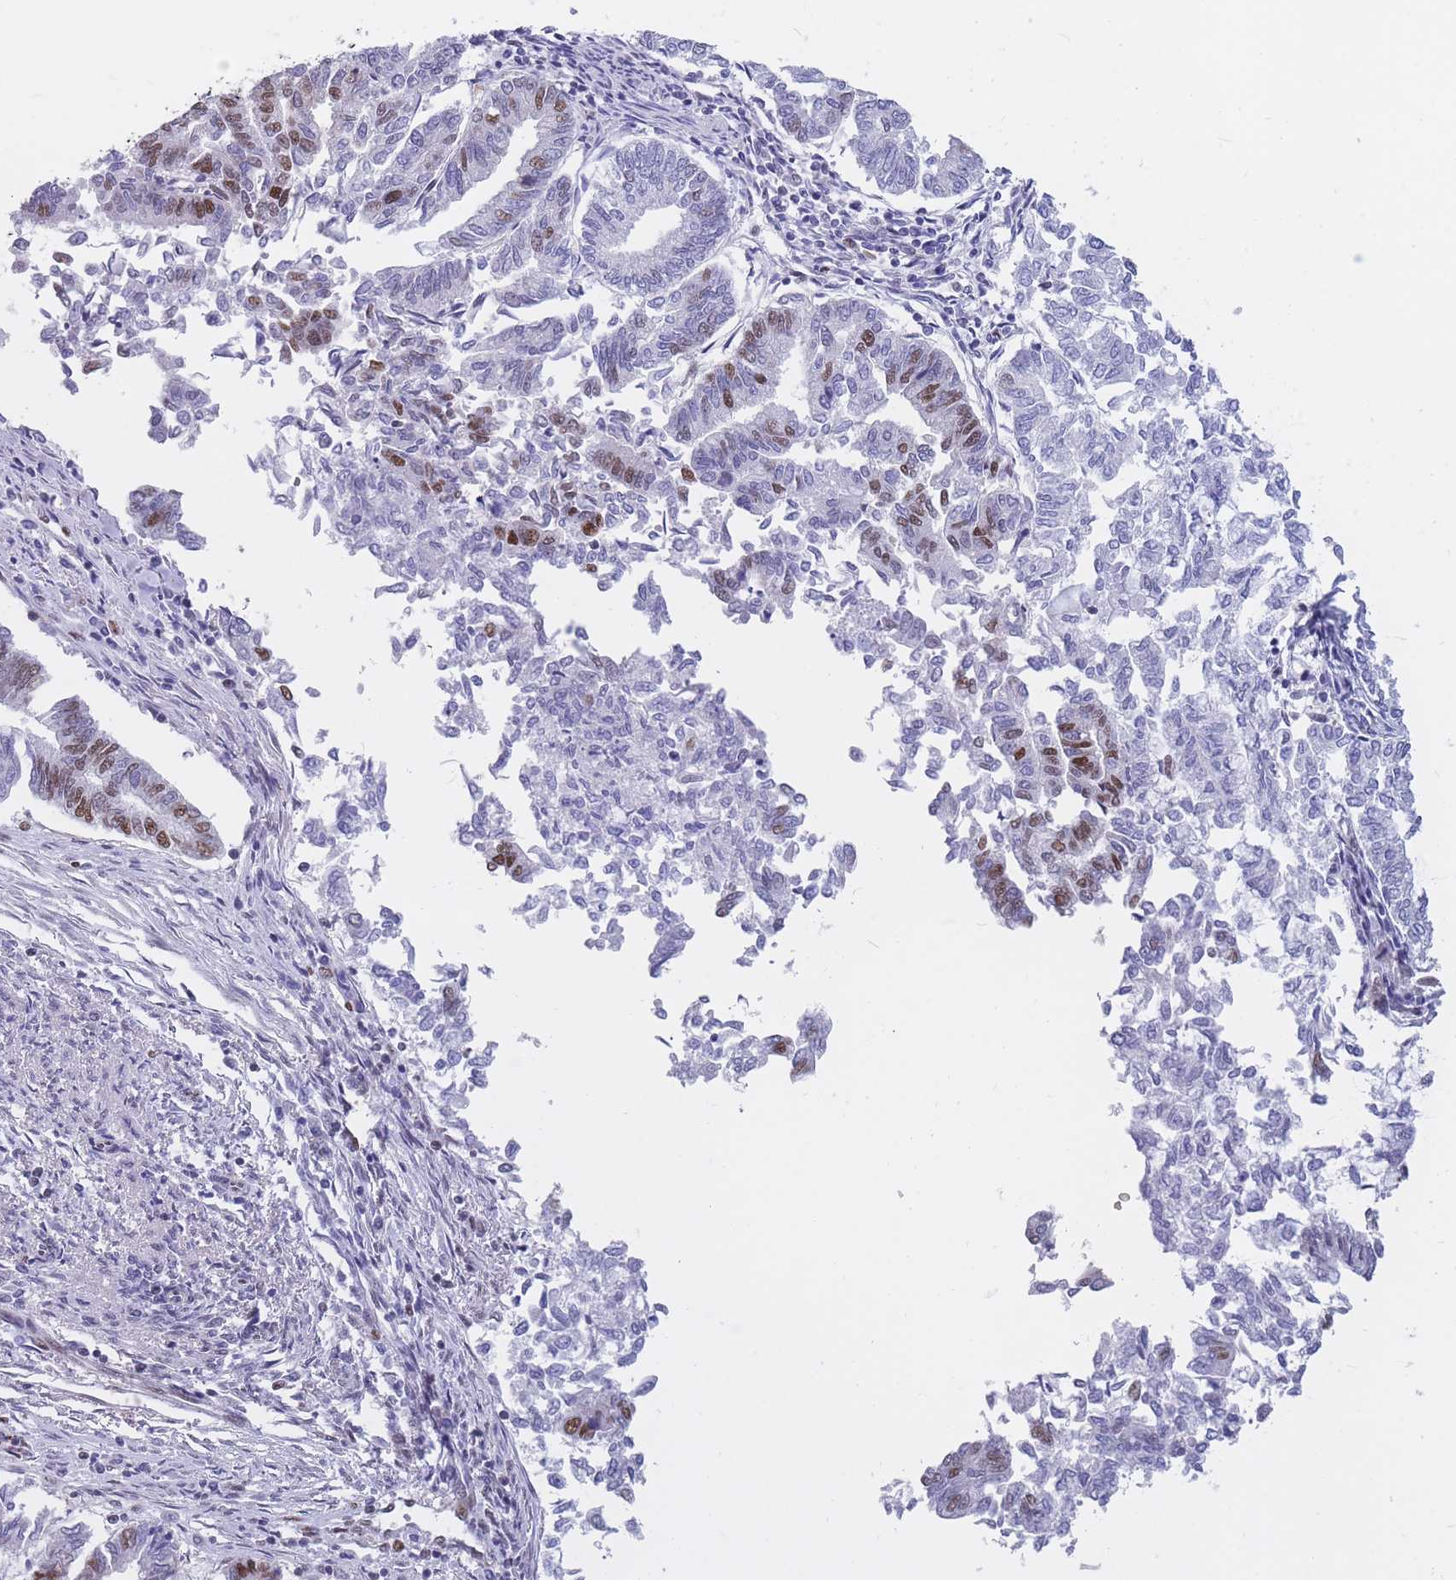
{"staining": {"intensity": "moderate", "quantity": "<25%", "location": "nuclear"}, "tissue": "endometrial cancer", "cell_type": "Tumor cells", "image_type": "cancer", "snomed": [{"axis": "morphology", "description": "Adenocarcinoma, NOS"}, {"axis": "topography", "description": "Endometrium"}], "caption": "There is low levels of moderate nuclear positivity in tumor cells of endometrial cancer (adenocarcinoma), as demonstrated by immunohistochemical staining (brown color).", "gene": "NASP", "patient": {"sex": "female", "age": 79}}